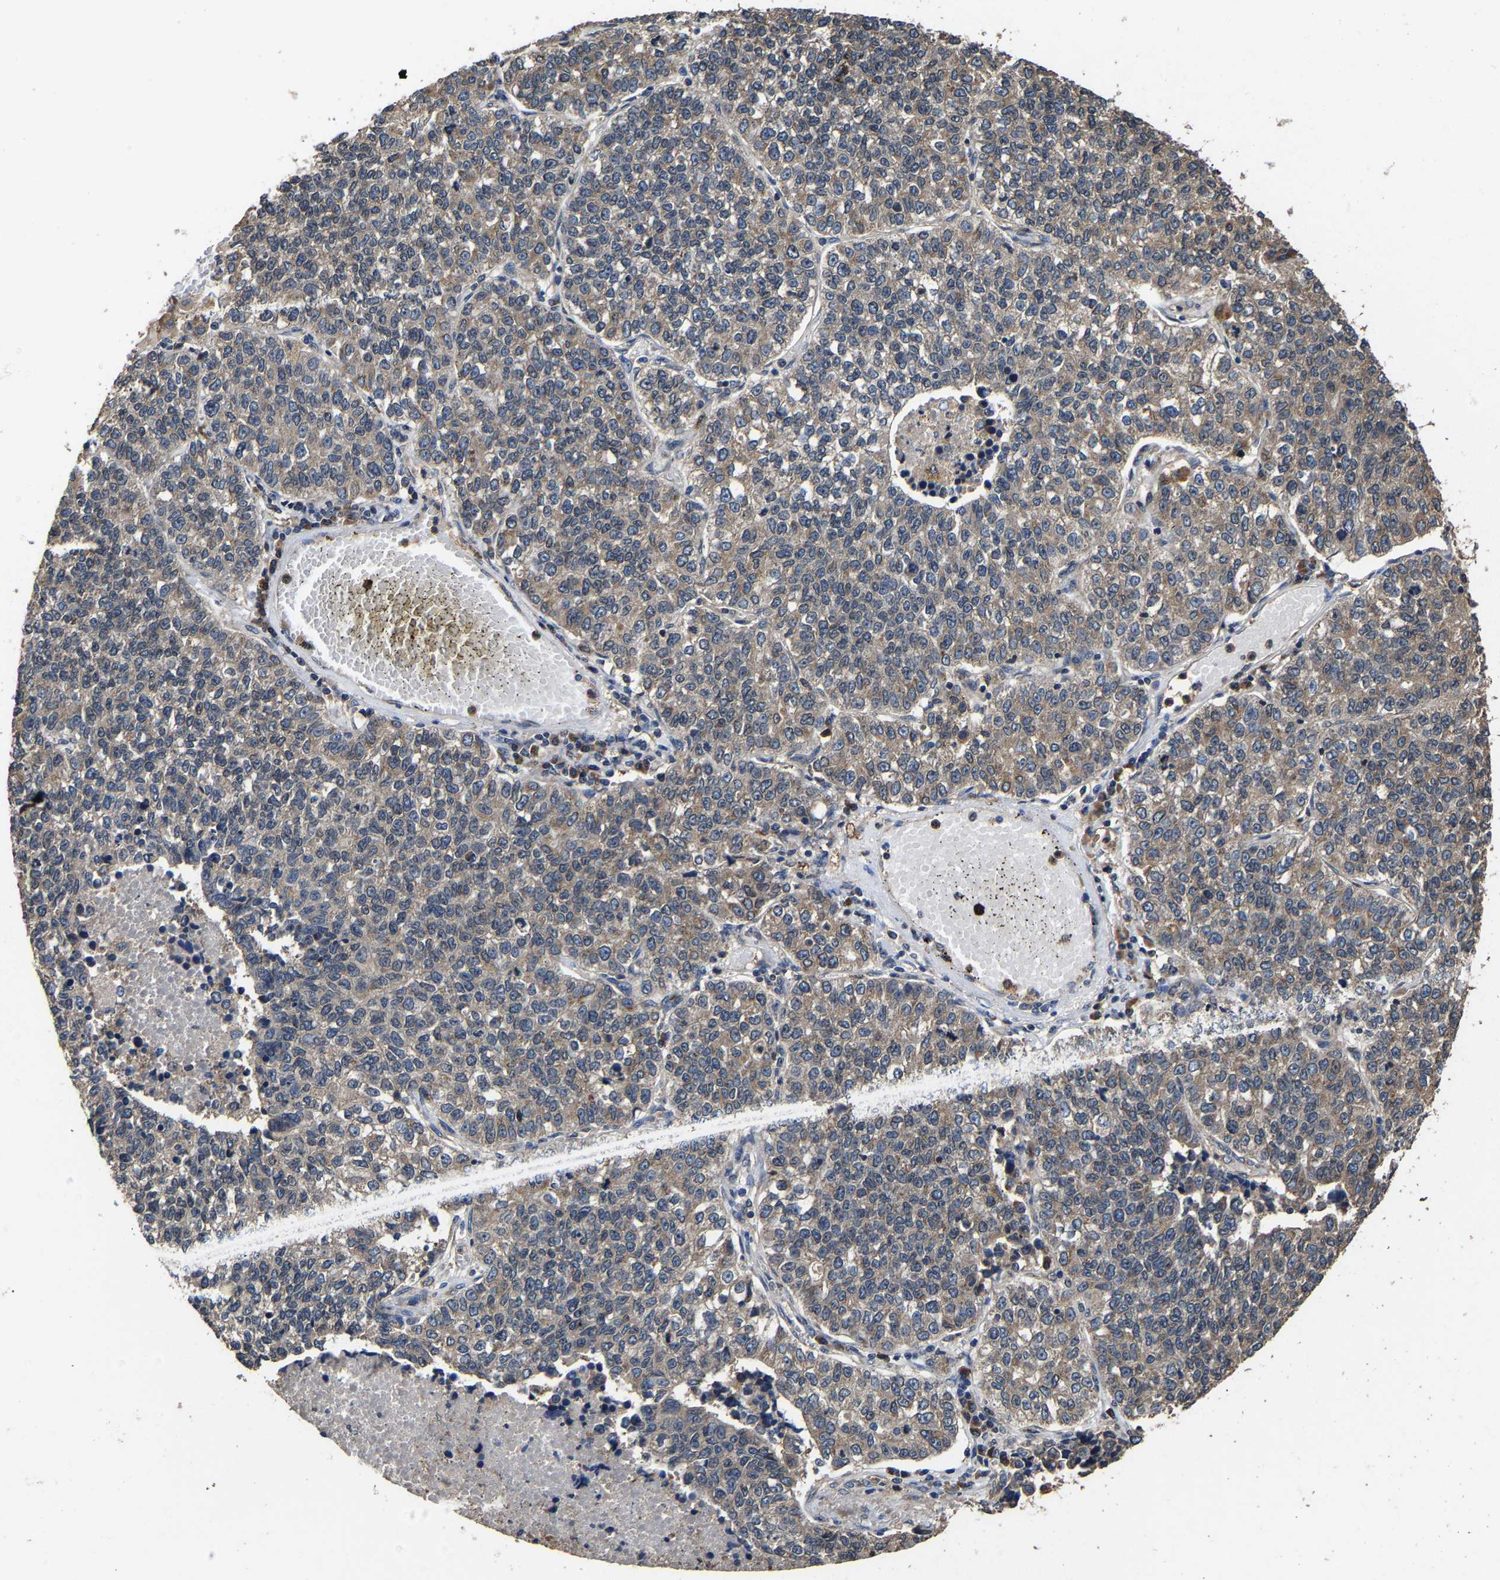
{"staining": {"intensity": "weak", "quantity": ">75%", "location": "cytoplasmic/membranous"}, "tissue": "lung cancer", "cell_type": "Tumor cells", "image_type": "cancer", "snomed": [{"axis": "morphology", "description": "Adenocarcinoma, NOS"}, {"axis": "topography", "description": "Lung"}], "caption": "Immunohistochemical staining of human adenocarcinoma (lung) reveals low levels of weak cytoplasmic/membranous positivity in approximately >75% of tumor cells.", "gene": "EBAG9", "patient": {"sex": "male", "age": 49}}